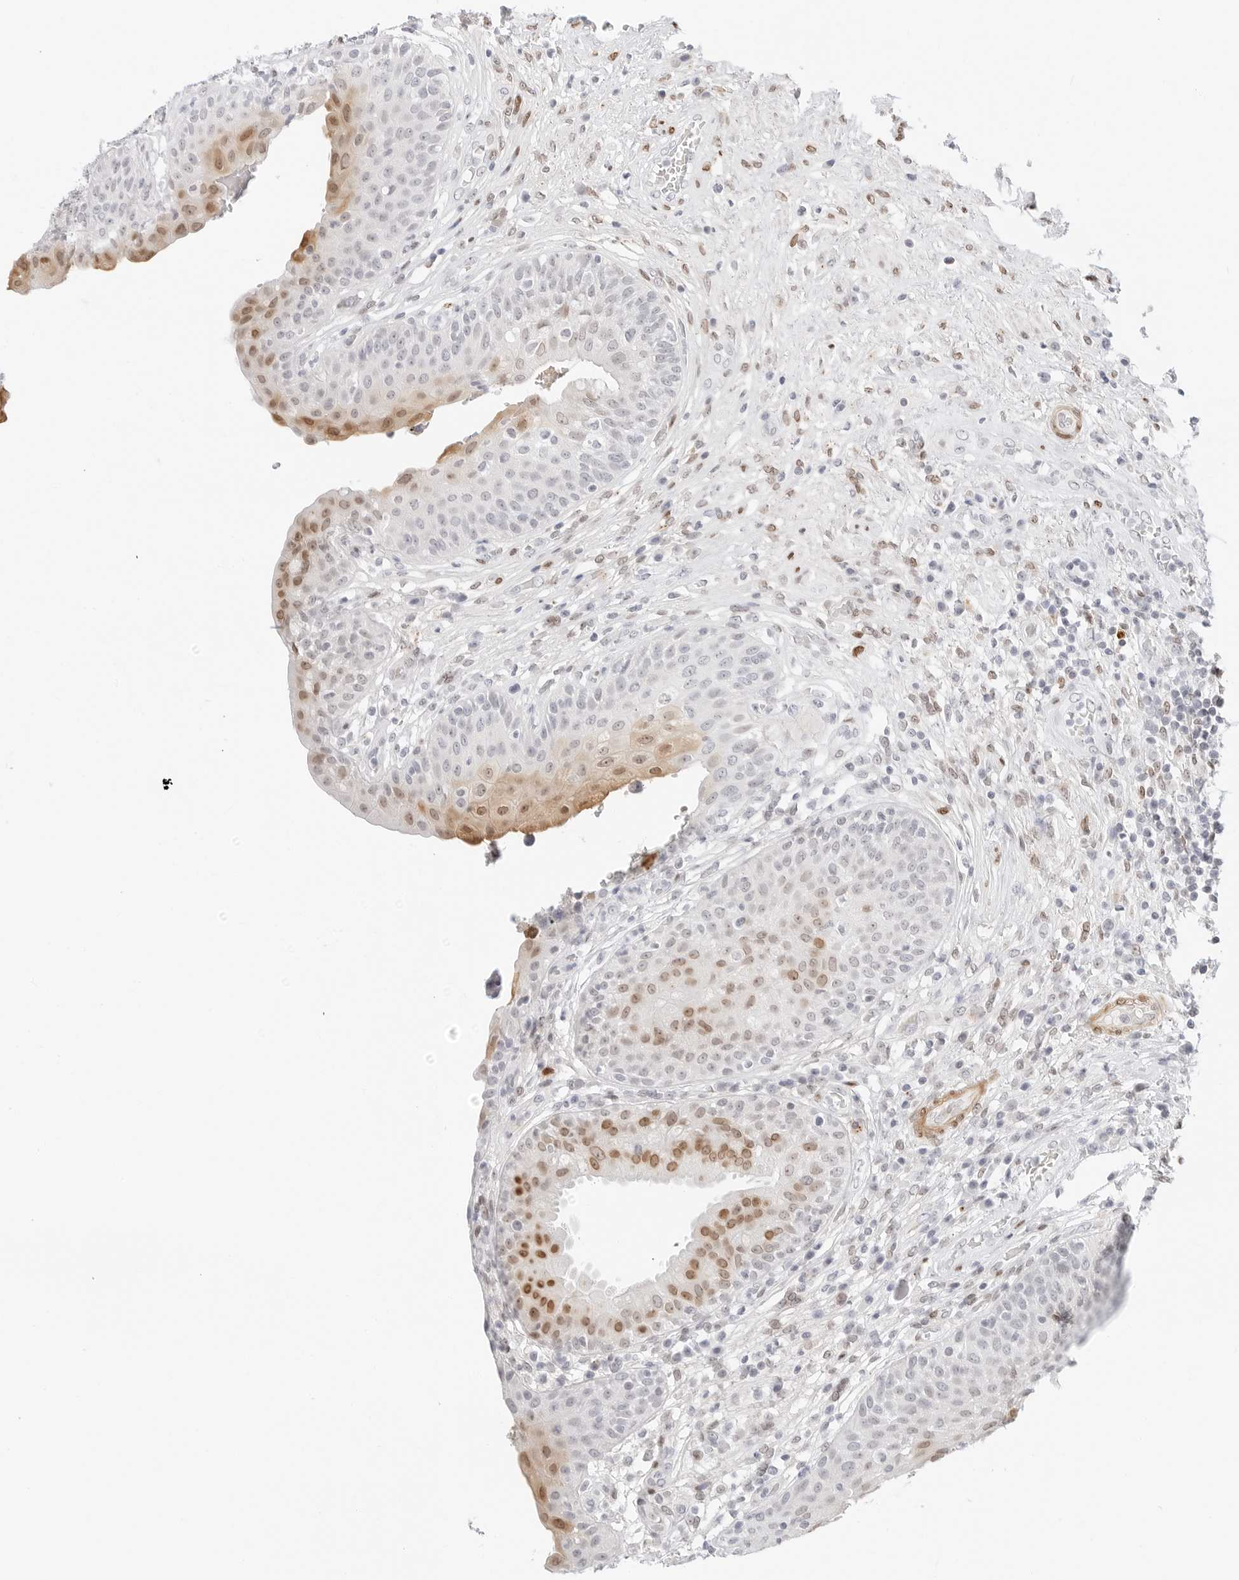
{"staining": {"intensity": "moderate", "quantity": "25%-75%", "location": "nuclear"}, "tissue": "urinary bladder", "cell_type": "Urothelial cells", "image_type": "normal", "snomed": [{"axis": "morphology", "description": "Normal tissue, NOS"}, {"axis": "topography", "description": "Urinary bladder"}], "caption": "This is a micrograph of immunohistochemistry staining of benign urinary bladder, which shows moderate expression in the nuclear of urothelial cells.", "gene": "SPIDR", "patient": {"sex": "female", "age": 62}}